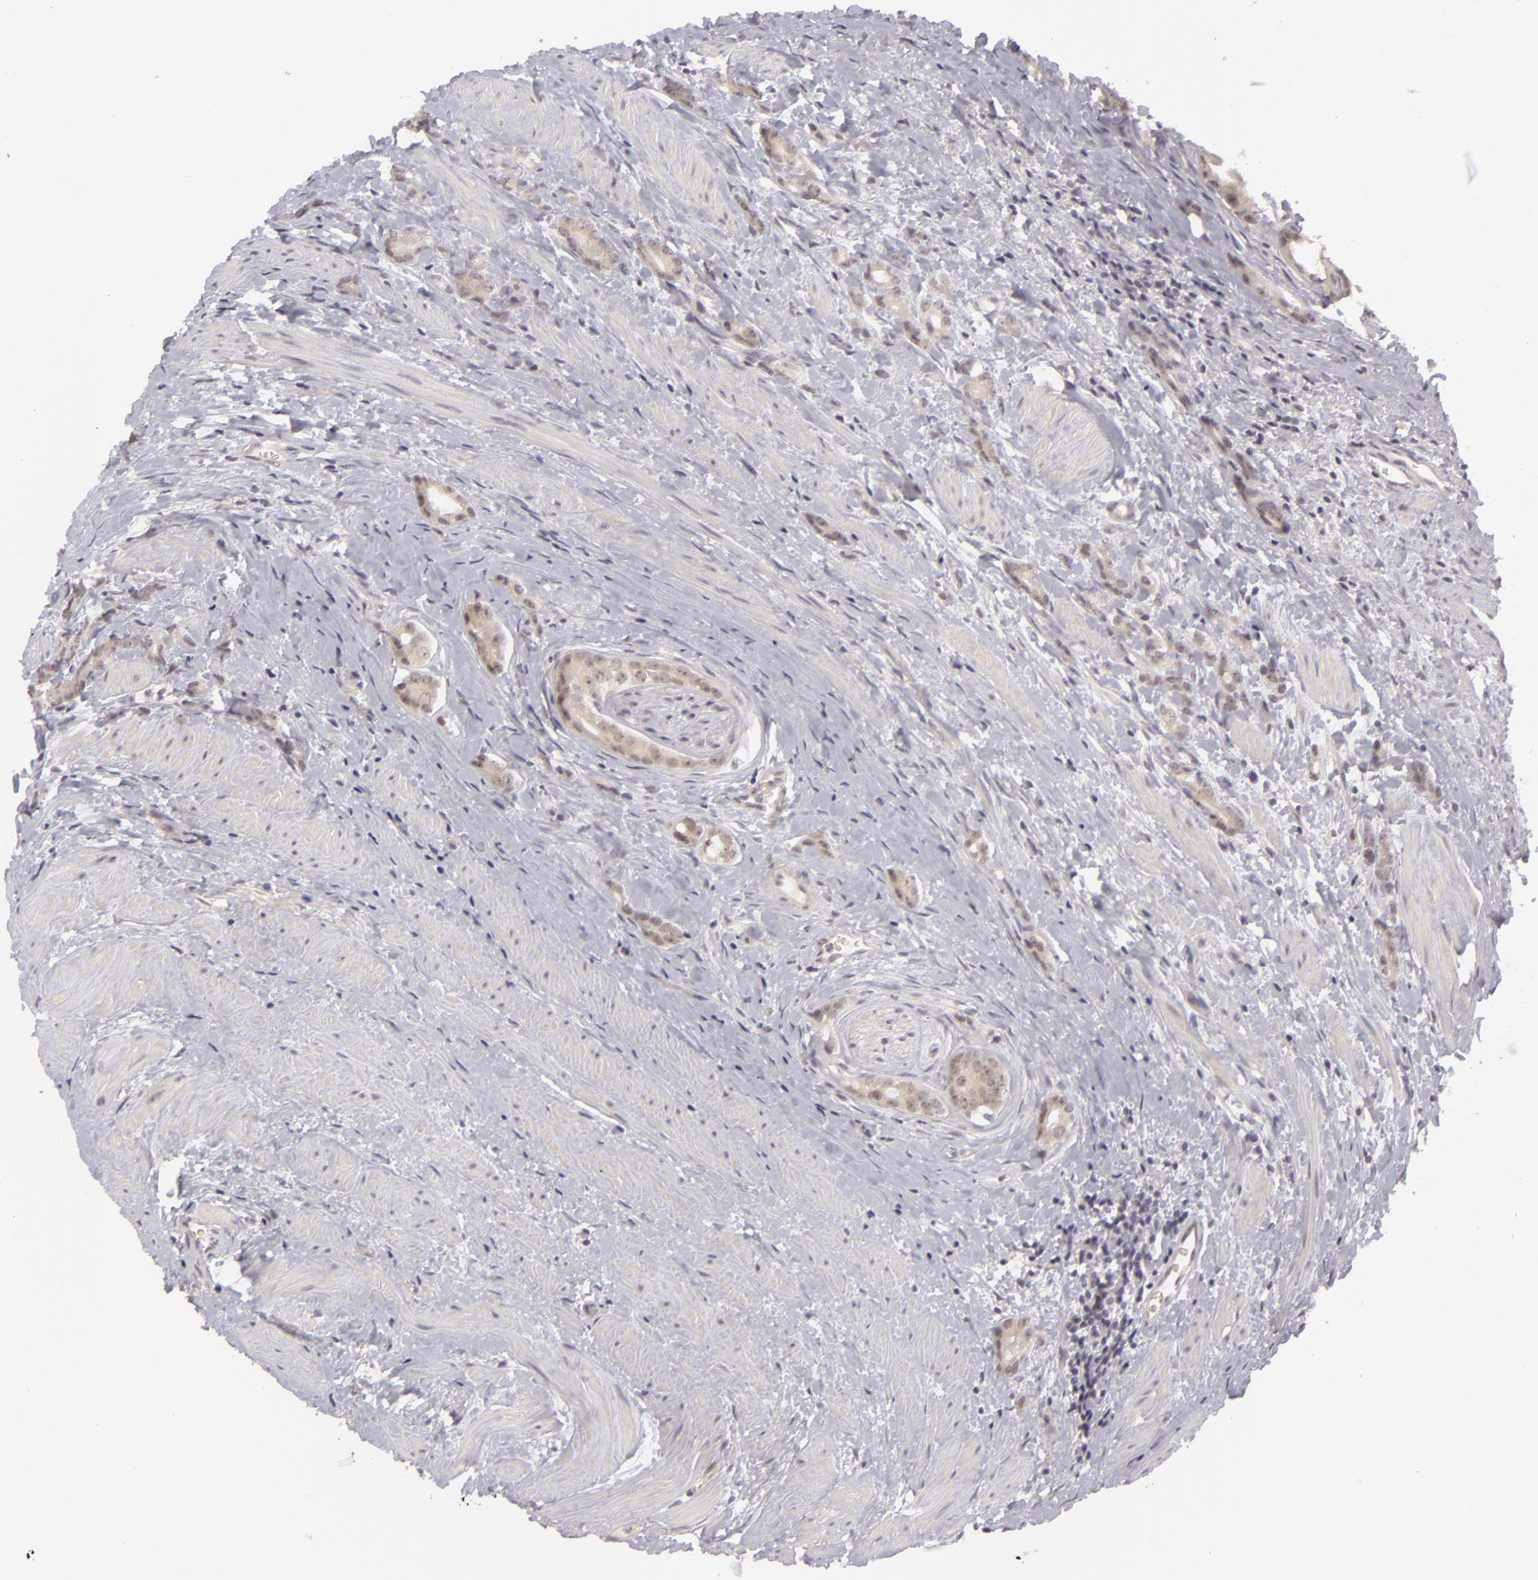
{"staining": {"intensity": "weak", "quantity": ">75%", "location": "cytoplasmic/membranous"}, "tissue": "prostate cancer", "cell_type": "Tumor cells", "image_type": "cancer", "snomed": [{"axis": "morphology", "description": "Adenocarcinoma, Medium grade"}, {"axis": "topography", "description": "Prostate"}], "caption": "A brown stain highlights weak cytoplasmic/membranous positivity of a protein in adenocarcinoma (medium-grade) (prostate) tumor cells. (IHC, brightfield microscopy, high magnification).", "gene": "DLG3", "patient": {"sex": "male", "age": 59}}